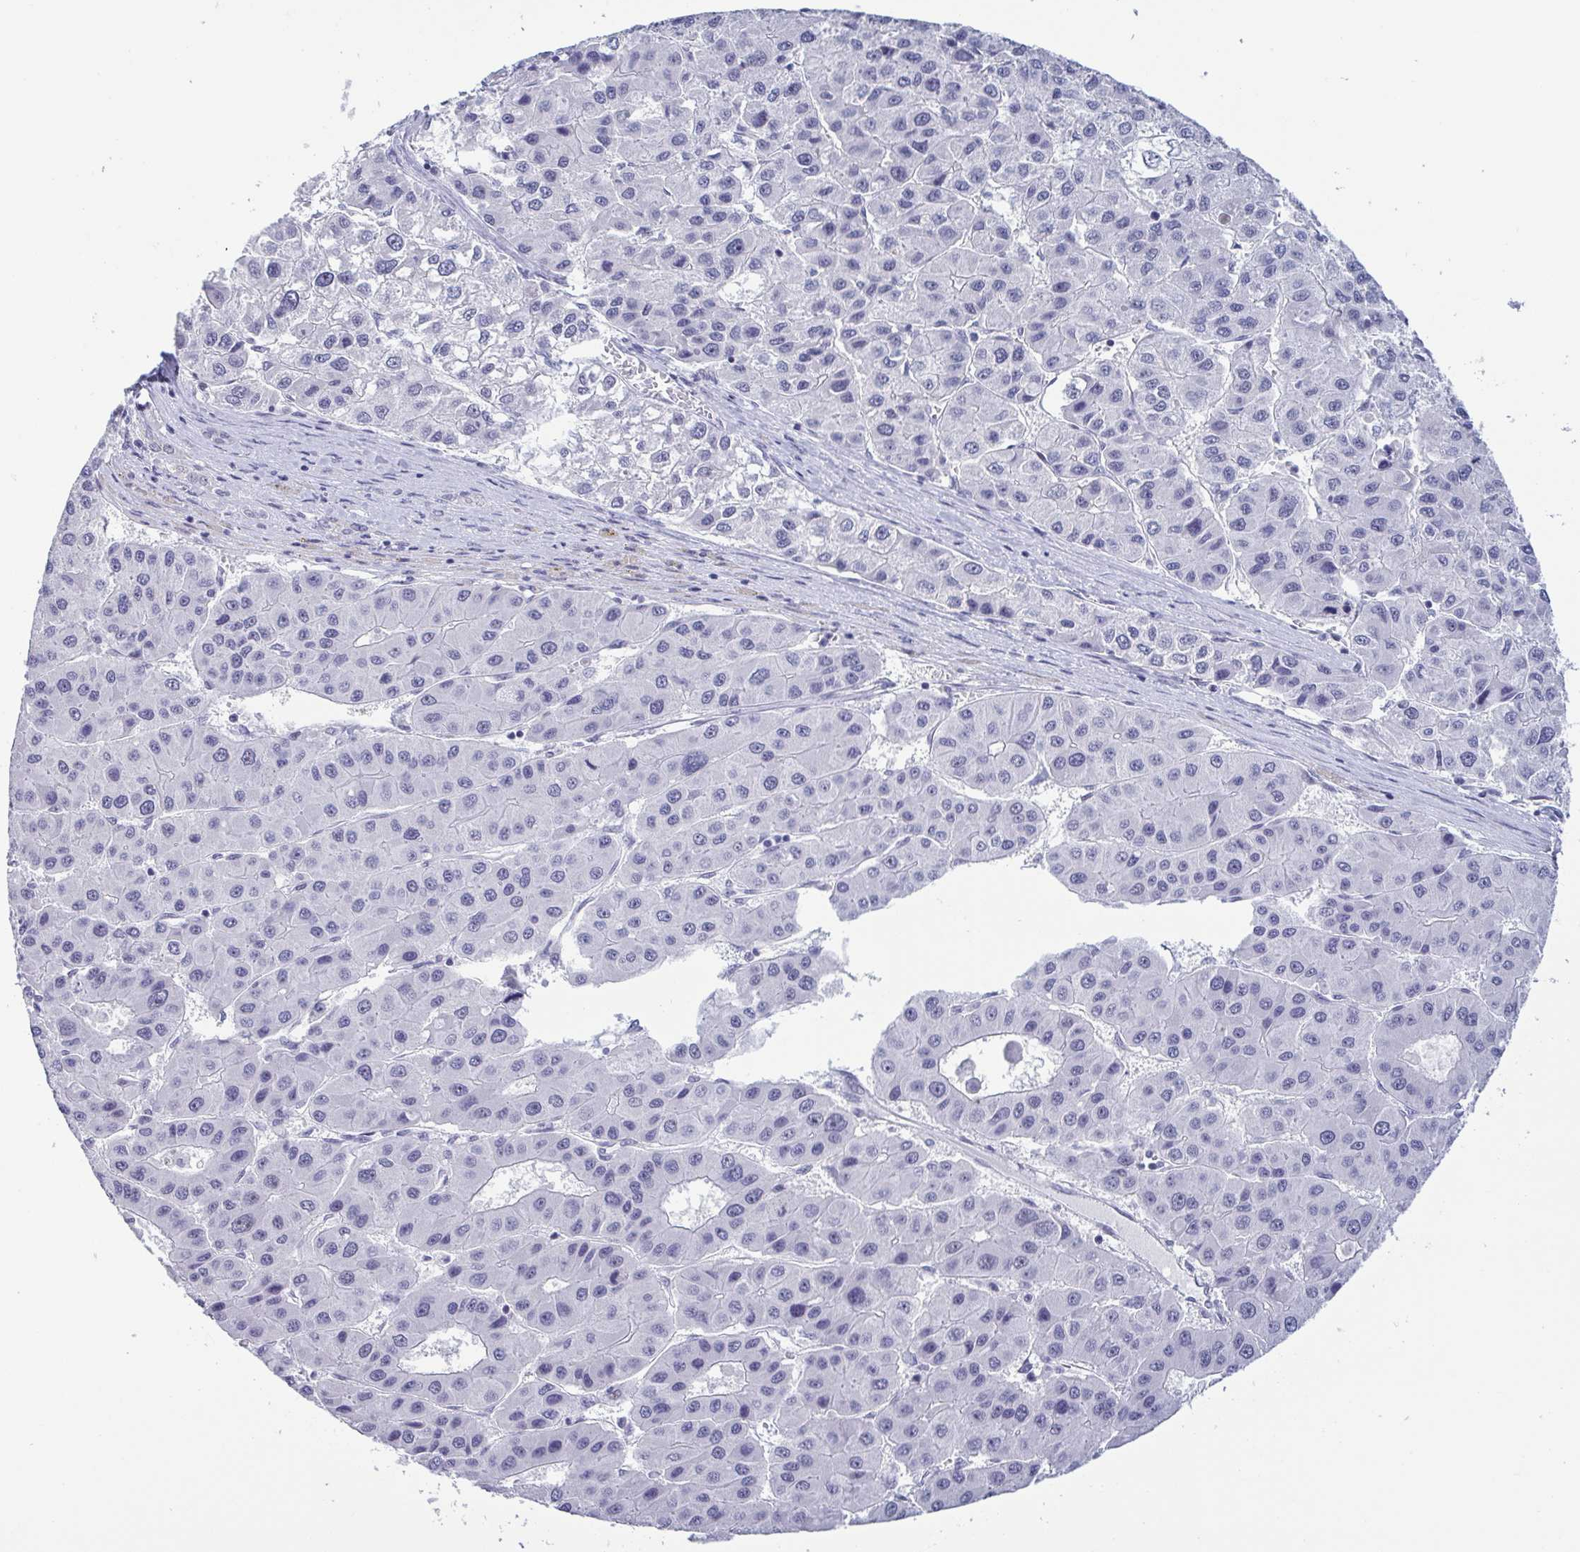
{"staining": {"intensity": "negative", "quantity": "none", "location": "none"}, "tissue": "liver cancer", "cell_type": "Tumor cells", "image_type": "cancer", "snomed": [{"axis": "morphology", "description": "Carcinoma, Hepatocellular, NOS"}, {"axis": "topography", "description": "Liver"}], "caption": "The immunohistochemistry (IHC) micrograph has no significant expression in tumor cells of liver cancer (hepatocellular carcinoma) tissue.", "gene": "BZW1", "patient": {"sex": "male", "age": 73}}